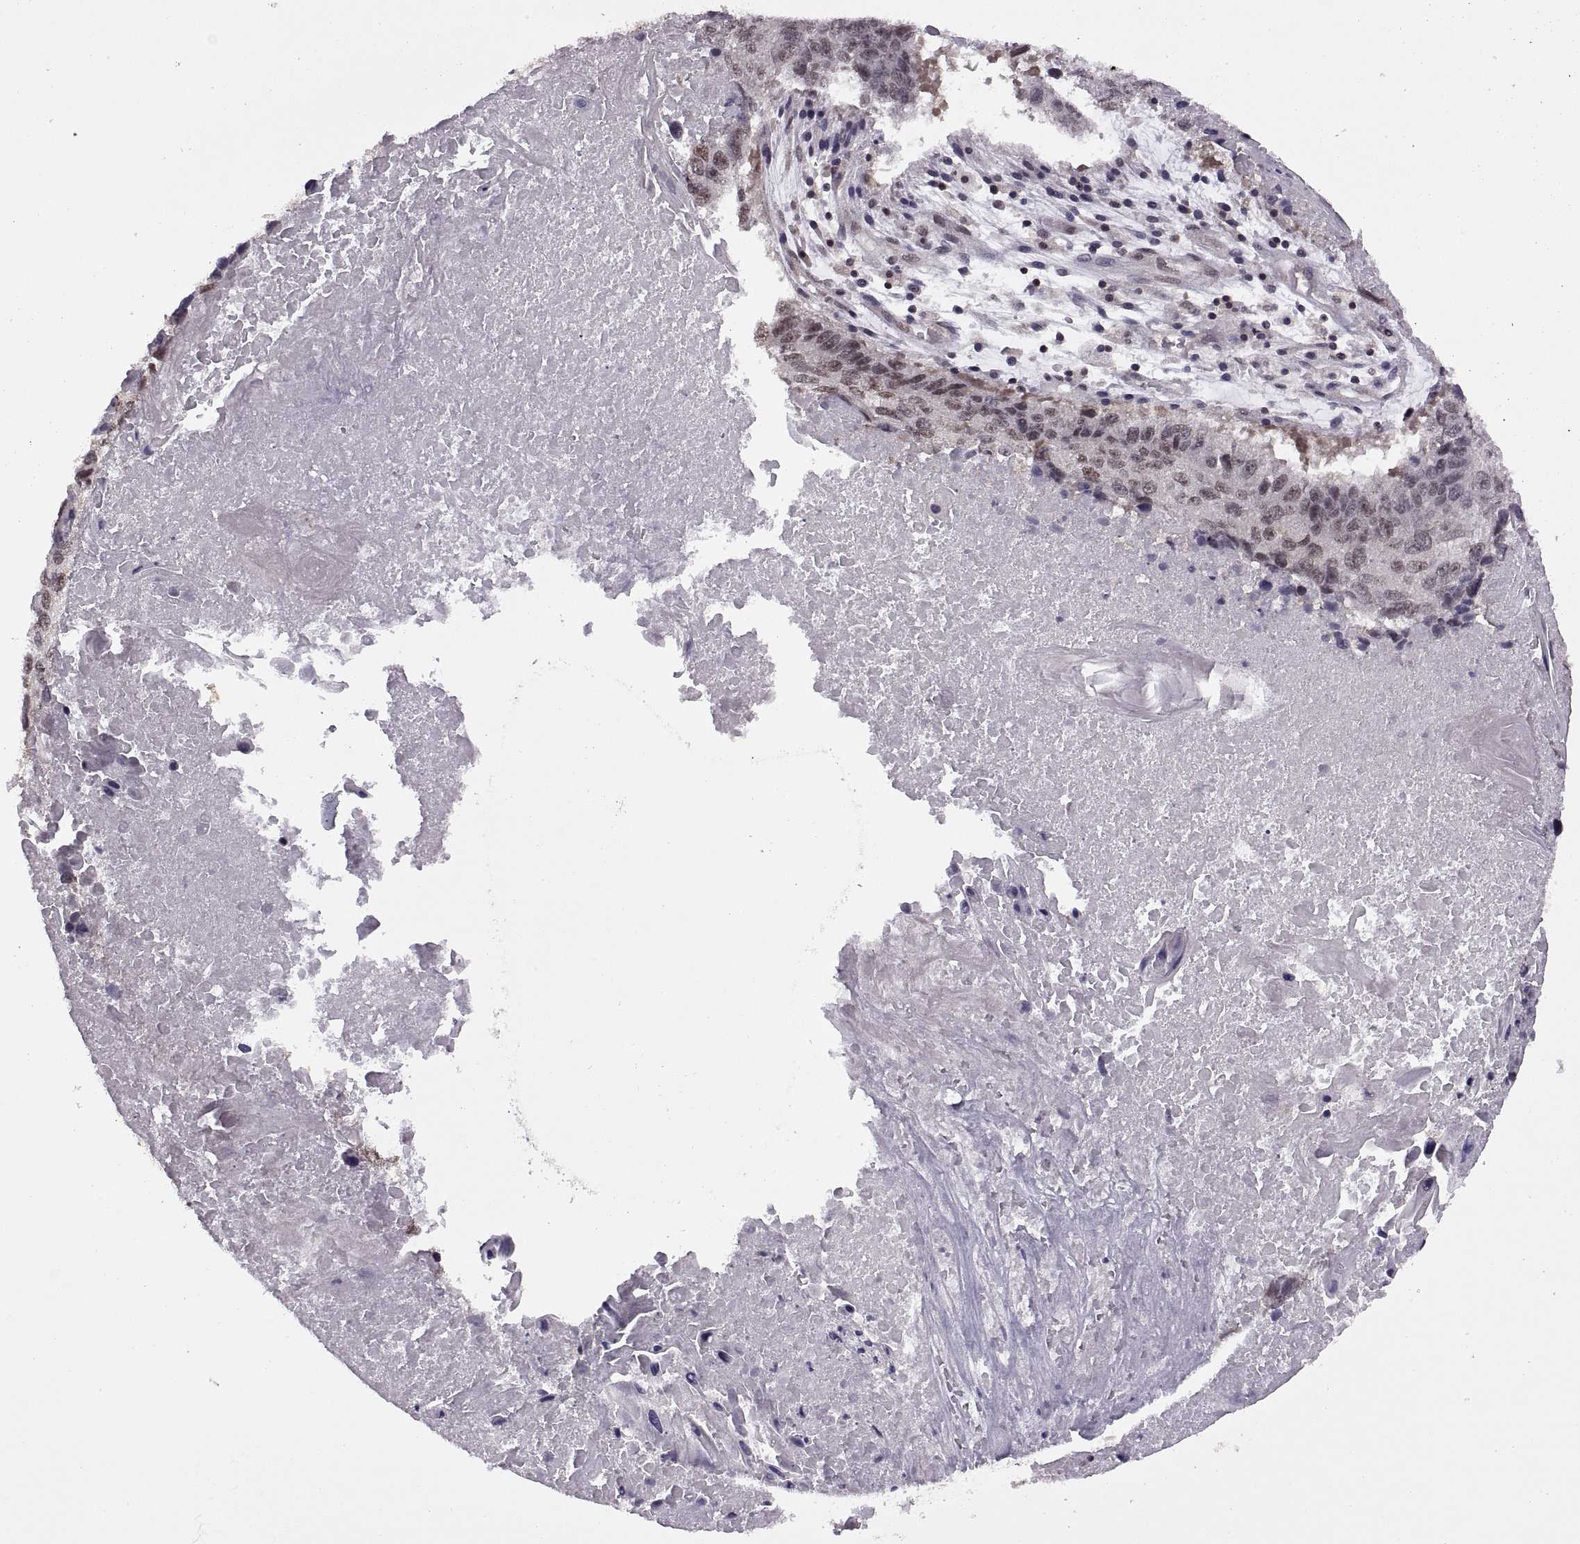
{"staining": {"intensity": "weak", "quantity": "<25%", "location": "nuclear"}, "tissue": "lung cancer", "cell_type": "Tumor cells", "image_type": "cancer", "snomed": [{"axis": "morphology", "description": "Squamous cell carcinoma, NOS"}, {"axis": "topography", "description": "Lung"}], "caption": "Lung cancer (squamous cell carcinoma) stained for a protein using immunohistochemistry (IHC) reveals no staining tumor cells.", "gene": "INTS3", "patient": {"sex": "male", "age": 73}}